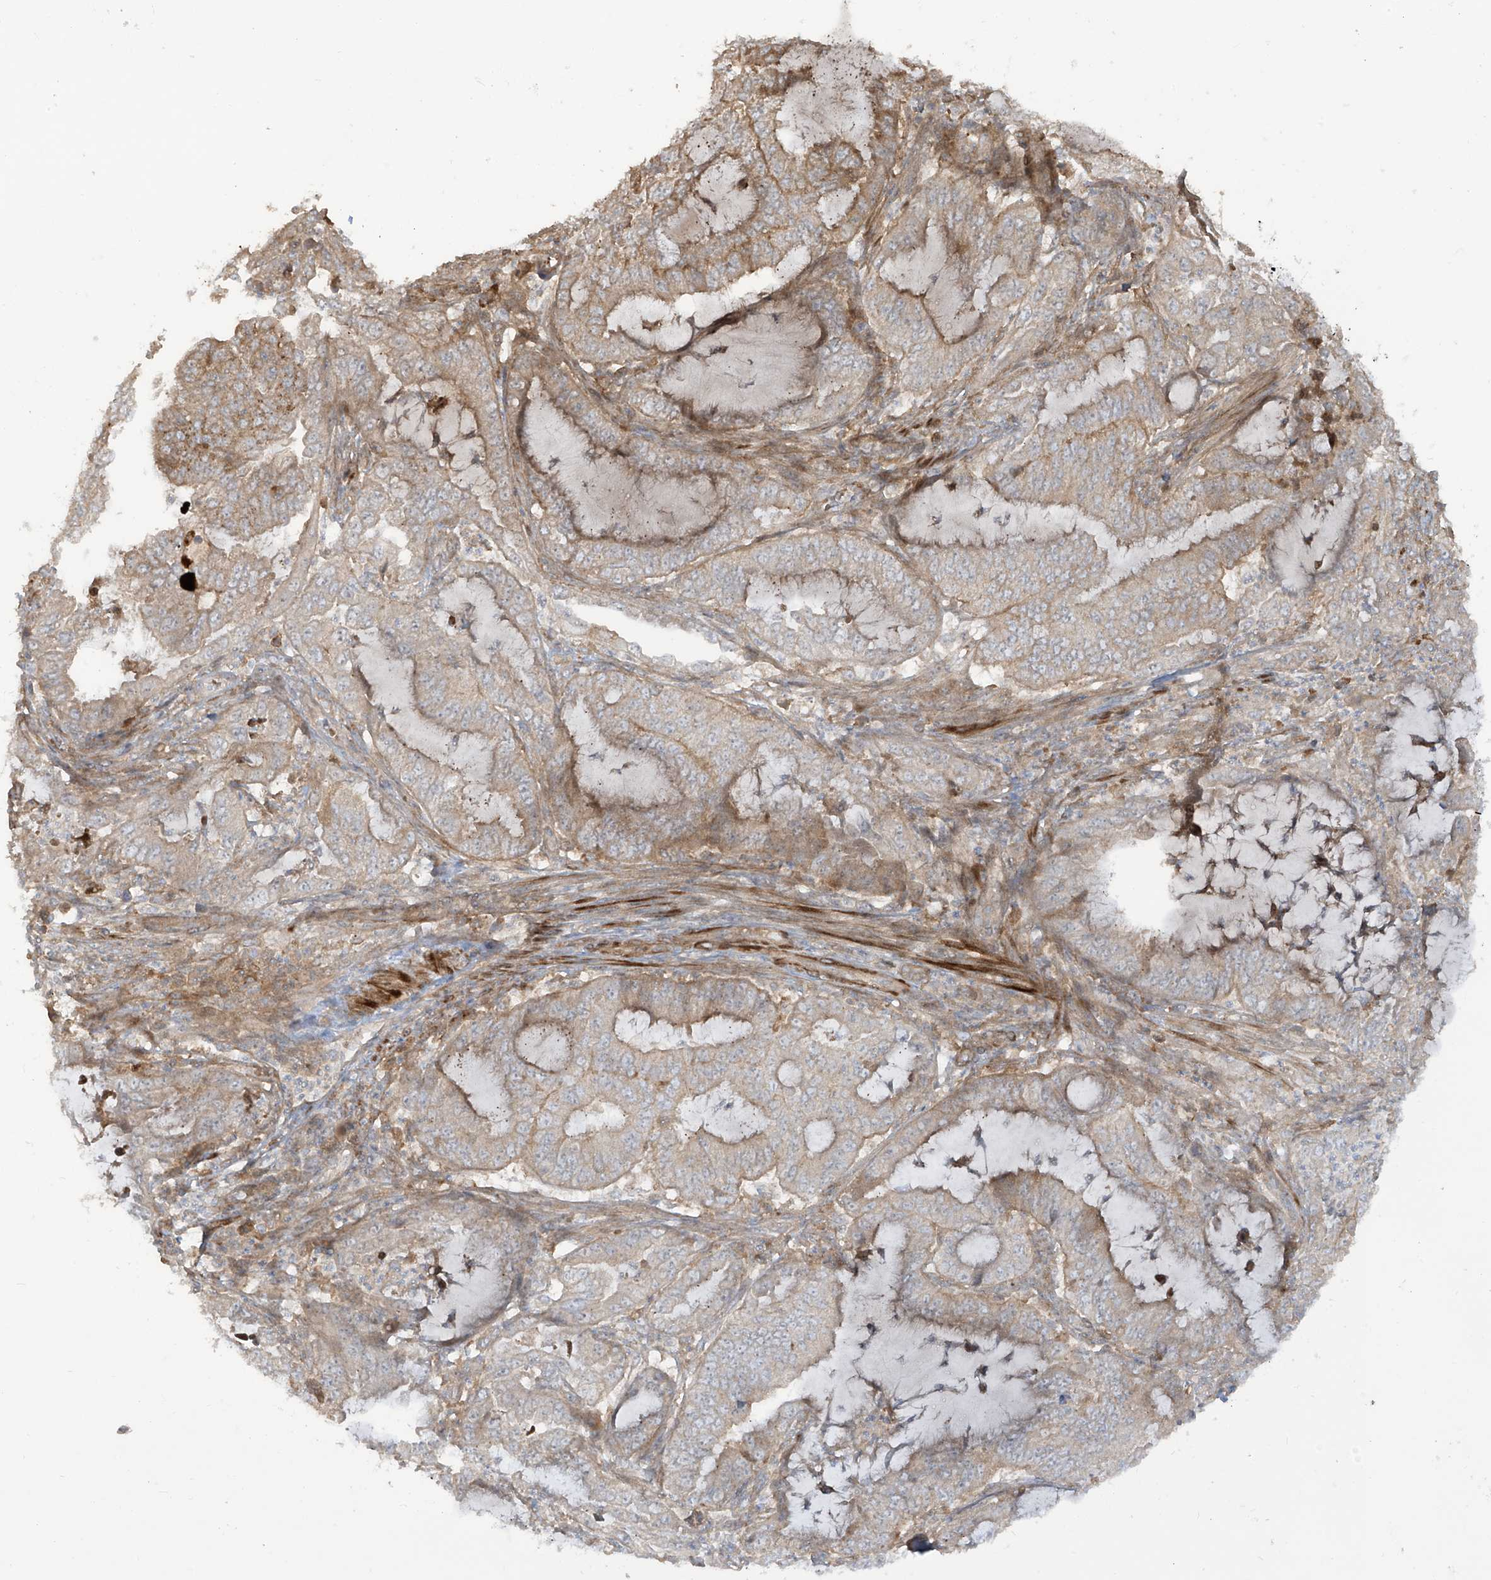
{"staining": {"intensity": "weak", "quantity": "25%-75%", "location": "cytoplasmic/membranous"}, "tissue": "endometrial cancer", "cell_type": "Tumor cells", "image_type": "cancer", "snomed": [{"axis": "morphology", "description": "Adenocarcinoma, NOS"}, {"axis": "topography", "description": "Endometrium"}], "caption": "The histopathology image reveals staining of endometrial cancer (adenocarcinoma), revealing weak cytoplasmic/membranous protein expression (brown color) within tumor cells. (DAB = brown stain, brightfield microscopy at high magnification).", "gene": "ENTR1", "patient": {"sex": "female", "age": 51}}